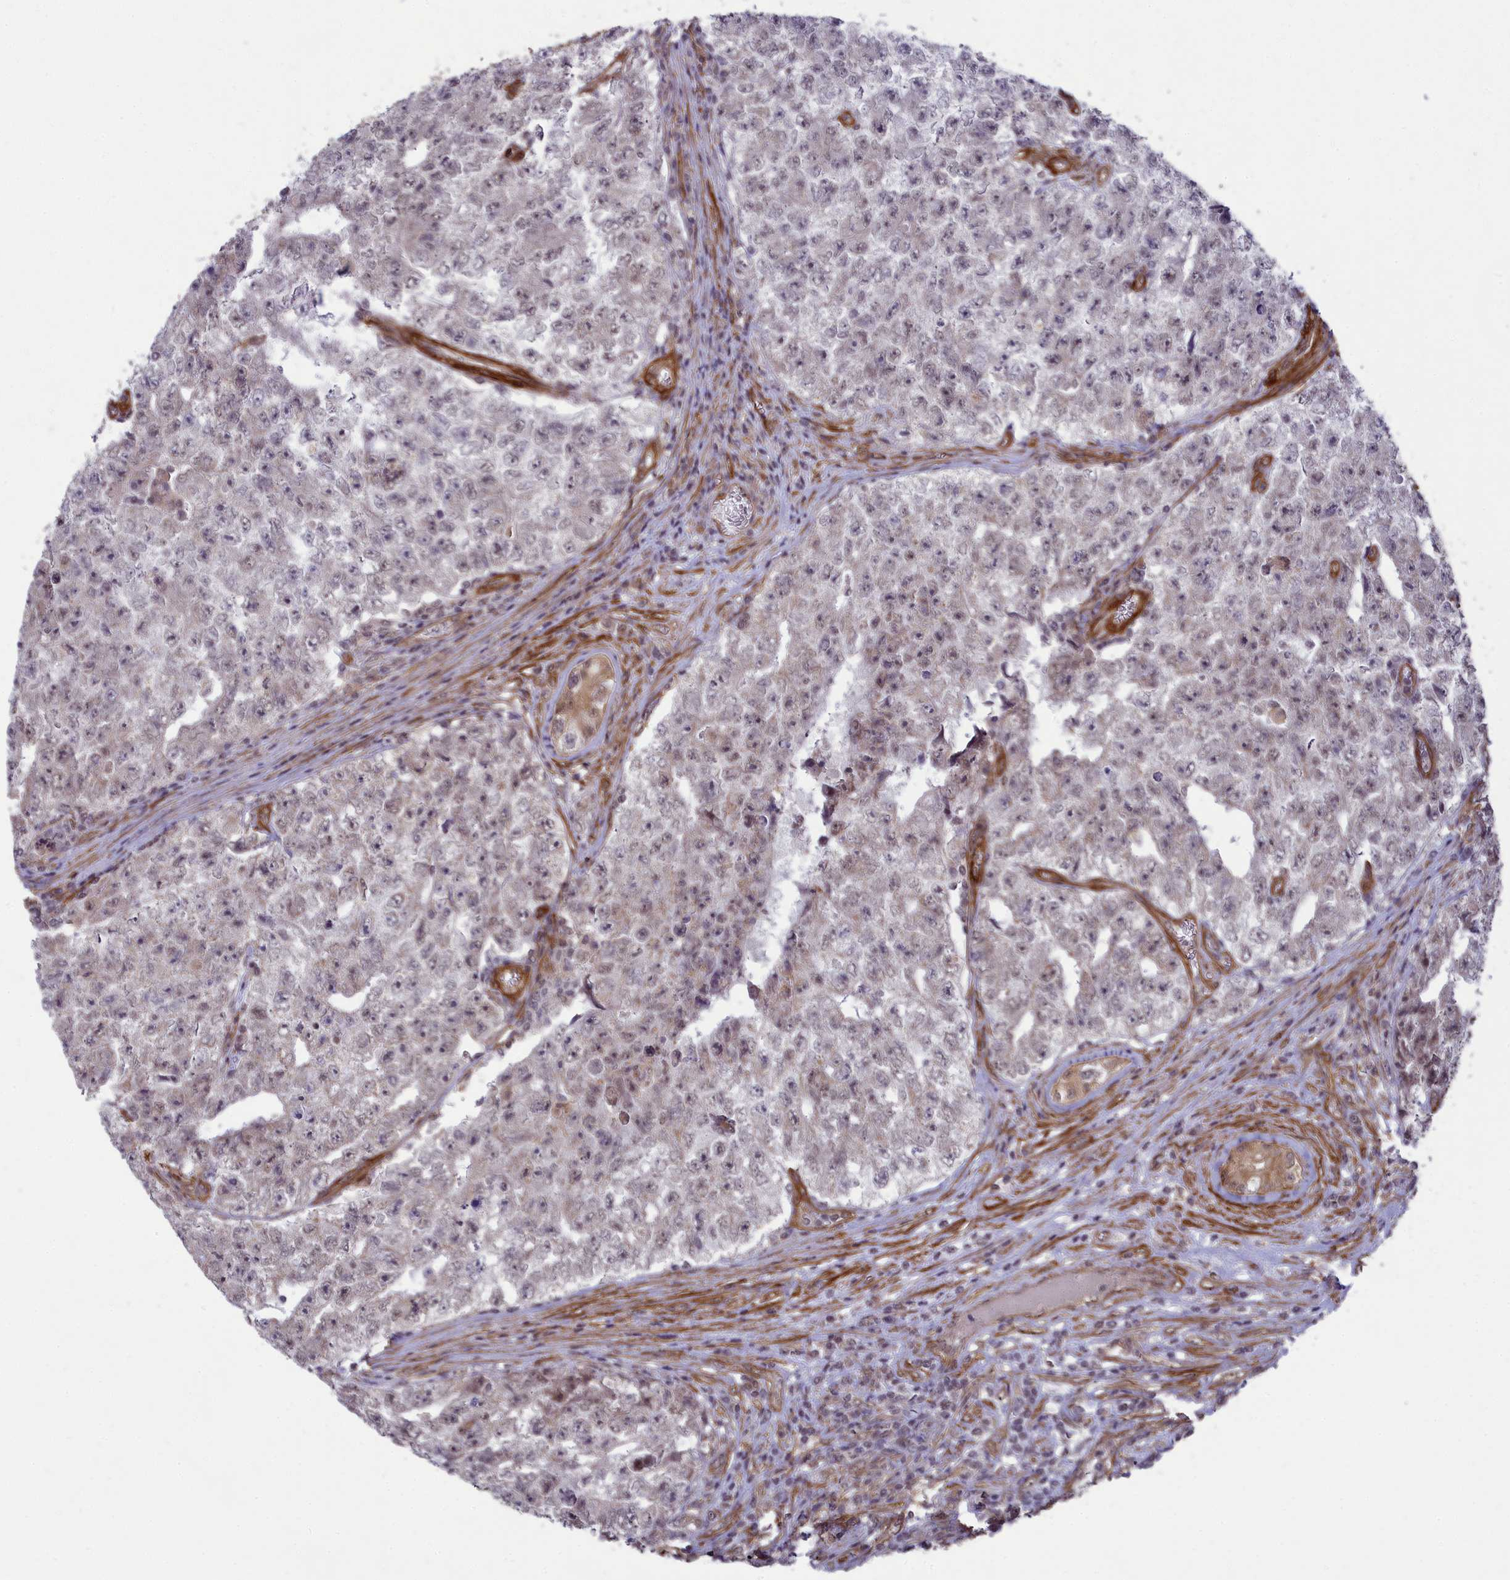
{"staining": {"intensity": "weak", "quantity": "<25%", "location": "nuclear"}, "tissue": "testis cancer", "cell_type": "Tumor cells", "image_type": "cancer", "snomed": [{"axis": "morphology", "description": "Carcinoma, Embryonal, NOS"}, {"axis": "topography", "description": "Testis"}], "caption": "Protein analysis of testis cancer reveals no significant positivity in tumor cells. (Stains: DAB IHC with hematoxylin counter stain, Microscopy: brightfield microscopy at high magnification).", "gene": "TNS1", "patient": {"sex": "male", "age": 17}}